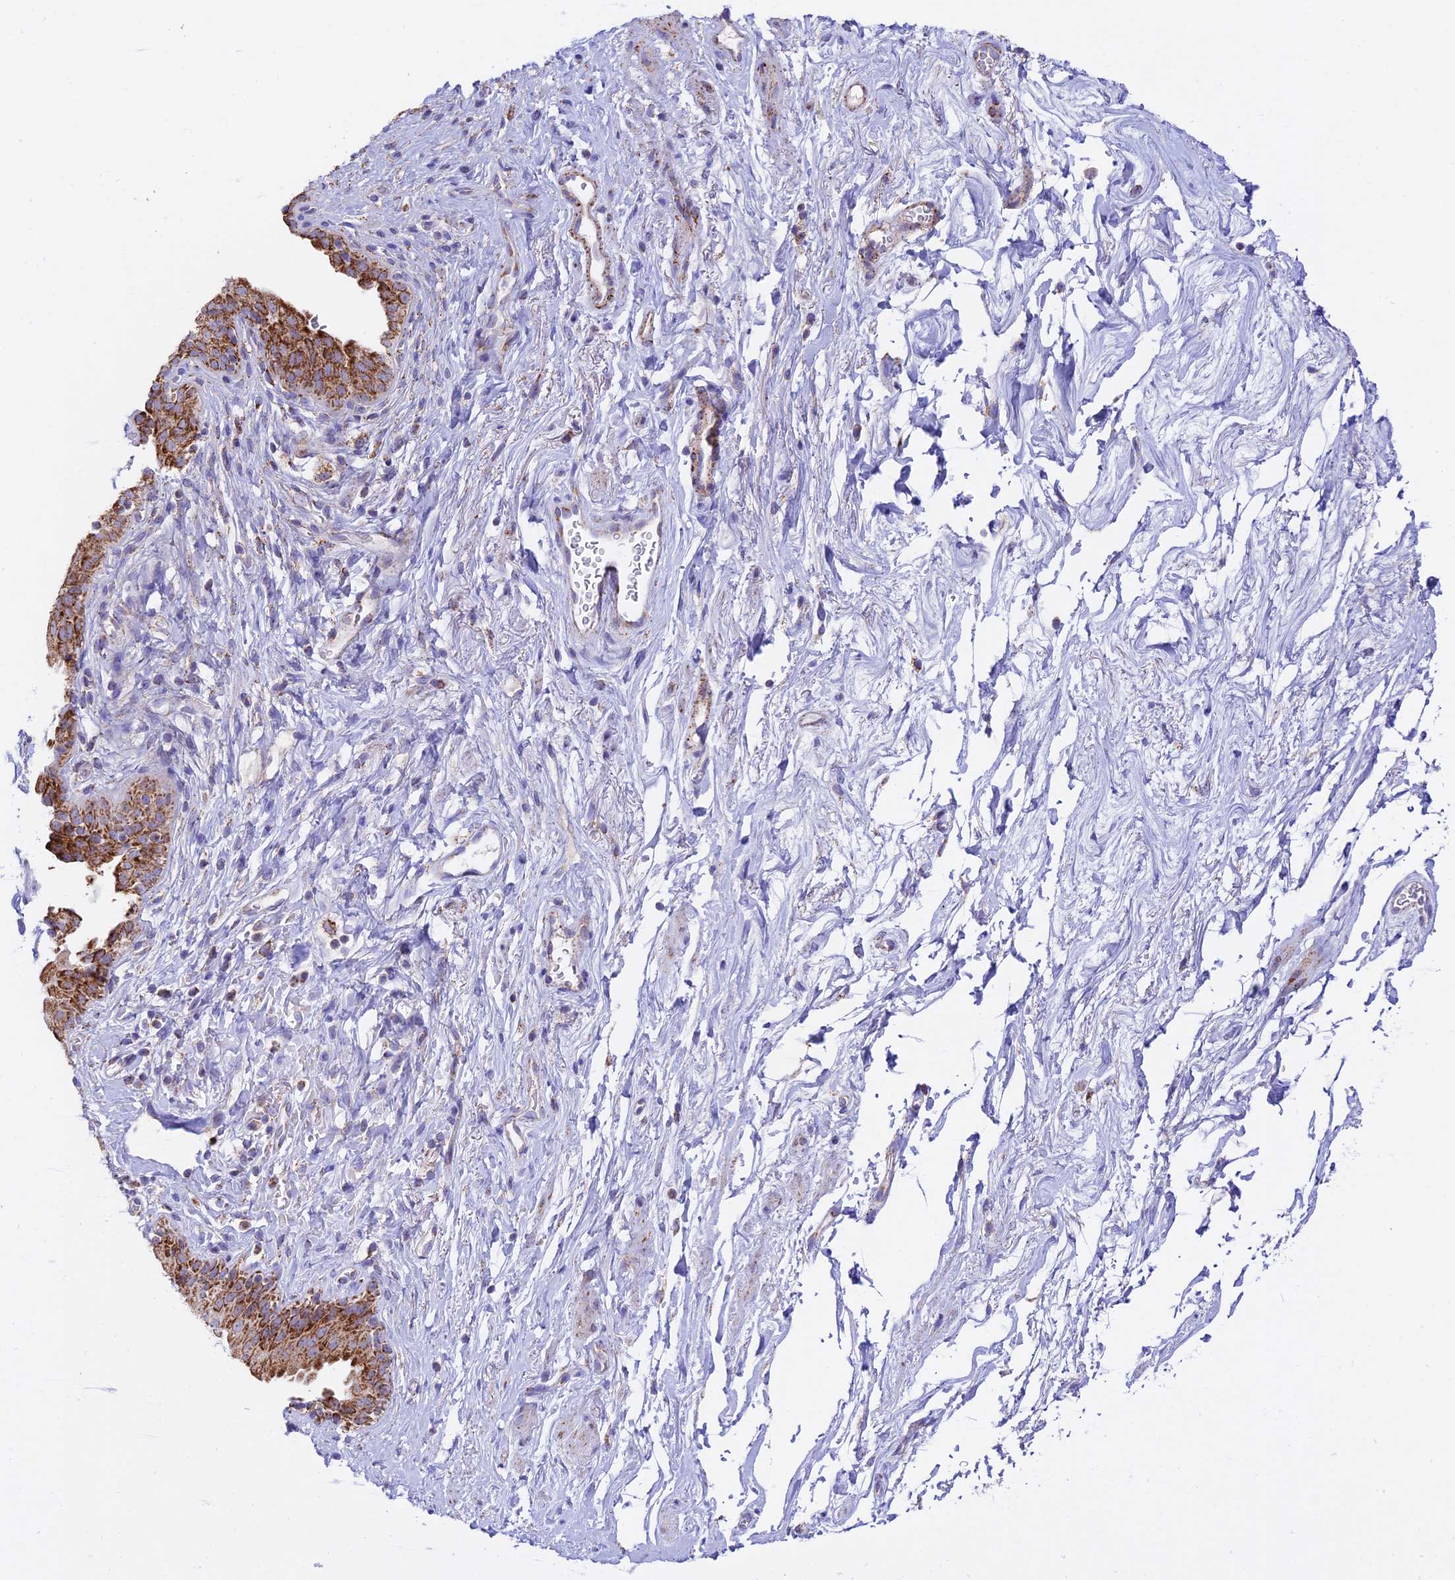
{"staining": {"intensity": "moderate", "quantity": "<25%", "location": "cytoplasmic/membranous"}, "tissue": "smooth muscle", "cell_type": "Smooth muscle cells", "image_type": "normal", "snomed": [{"axis": "morphology", "description": "Normal tissue, NOS"}, {"axis": "topography", "description": "Smooth muscle"}, {"axis": "topography", "description": "Peripheral nerve tissue"}], "caption": "Immunohistochemical staining of normal human smooth muscle demonstrates low levels of moderate cytoplasmic/membranous expression in approximately <25% of smooth muscle cells. (brown staining indicates protein expression, while blue staining denotes nuclei).", "gene": "HSDL2", "patient": {"sex": "male", "age": 69}}